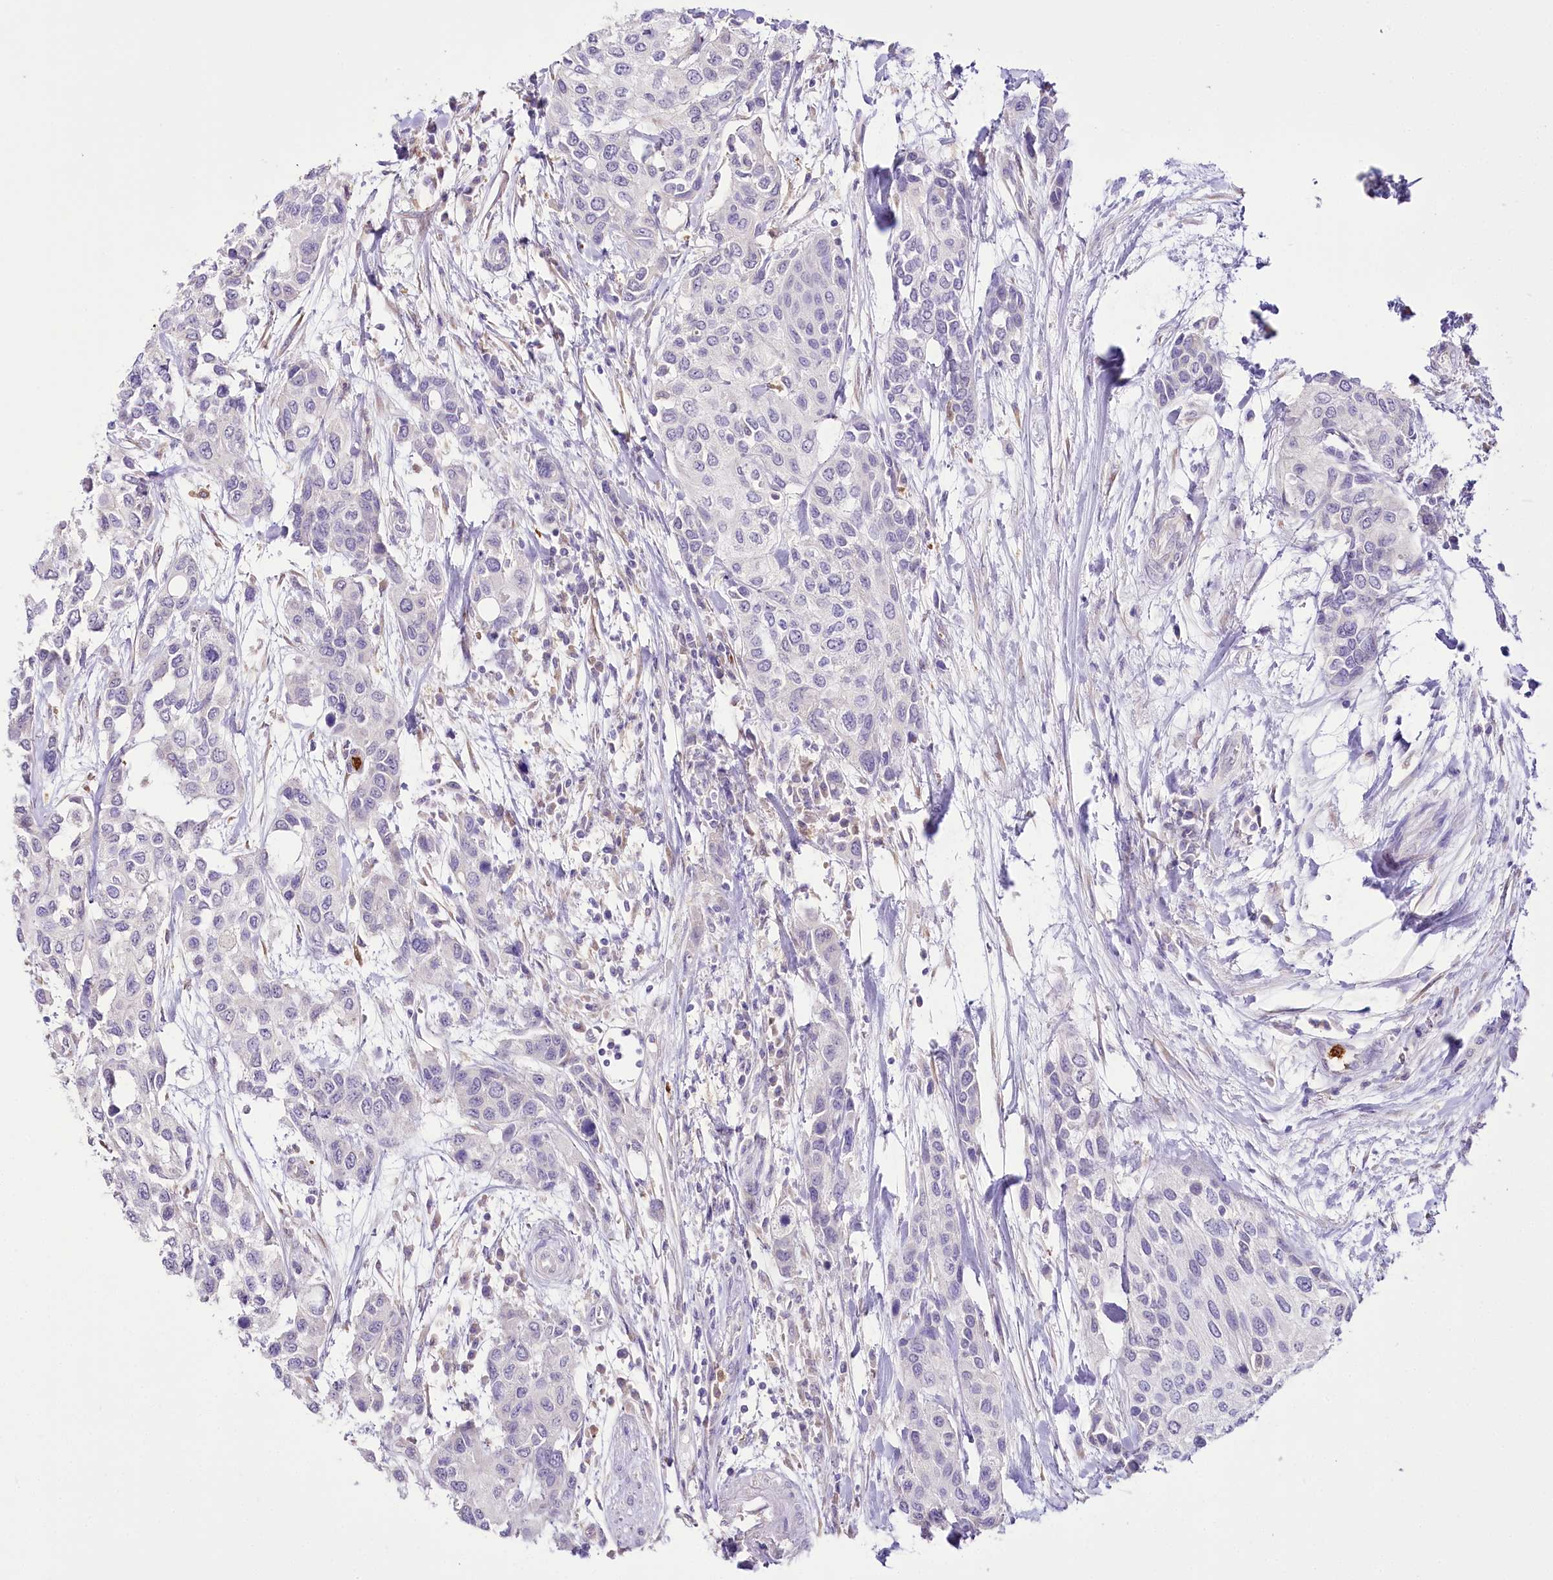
{"staining": {"intensity": "negative", "quantity": "none", "location": "none"}, "tissue": "urothelial cancer", "cell_type": "Tumor cells", "image_type": "cancer", "snomed": [{"axis": "morphology", "description": "Normal tissue, NOS"}, {"axis": "morphology", "description": "Urothelial carcinoma, High grade"}, {"axis": "topography", "description": "Vascular tissue"}, {"axis": "topography", "description": "Urinary bladder"}], "caption": "This is an immunohistochemistry (IHC) image of human high-grade urothelial carcinoma. There is no expression in tumor cells.", "gene": "DPYD", "patient": {"sex": "female", "age": 56}}